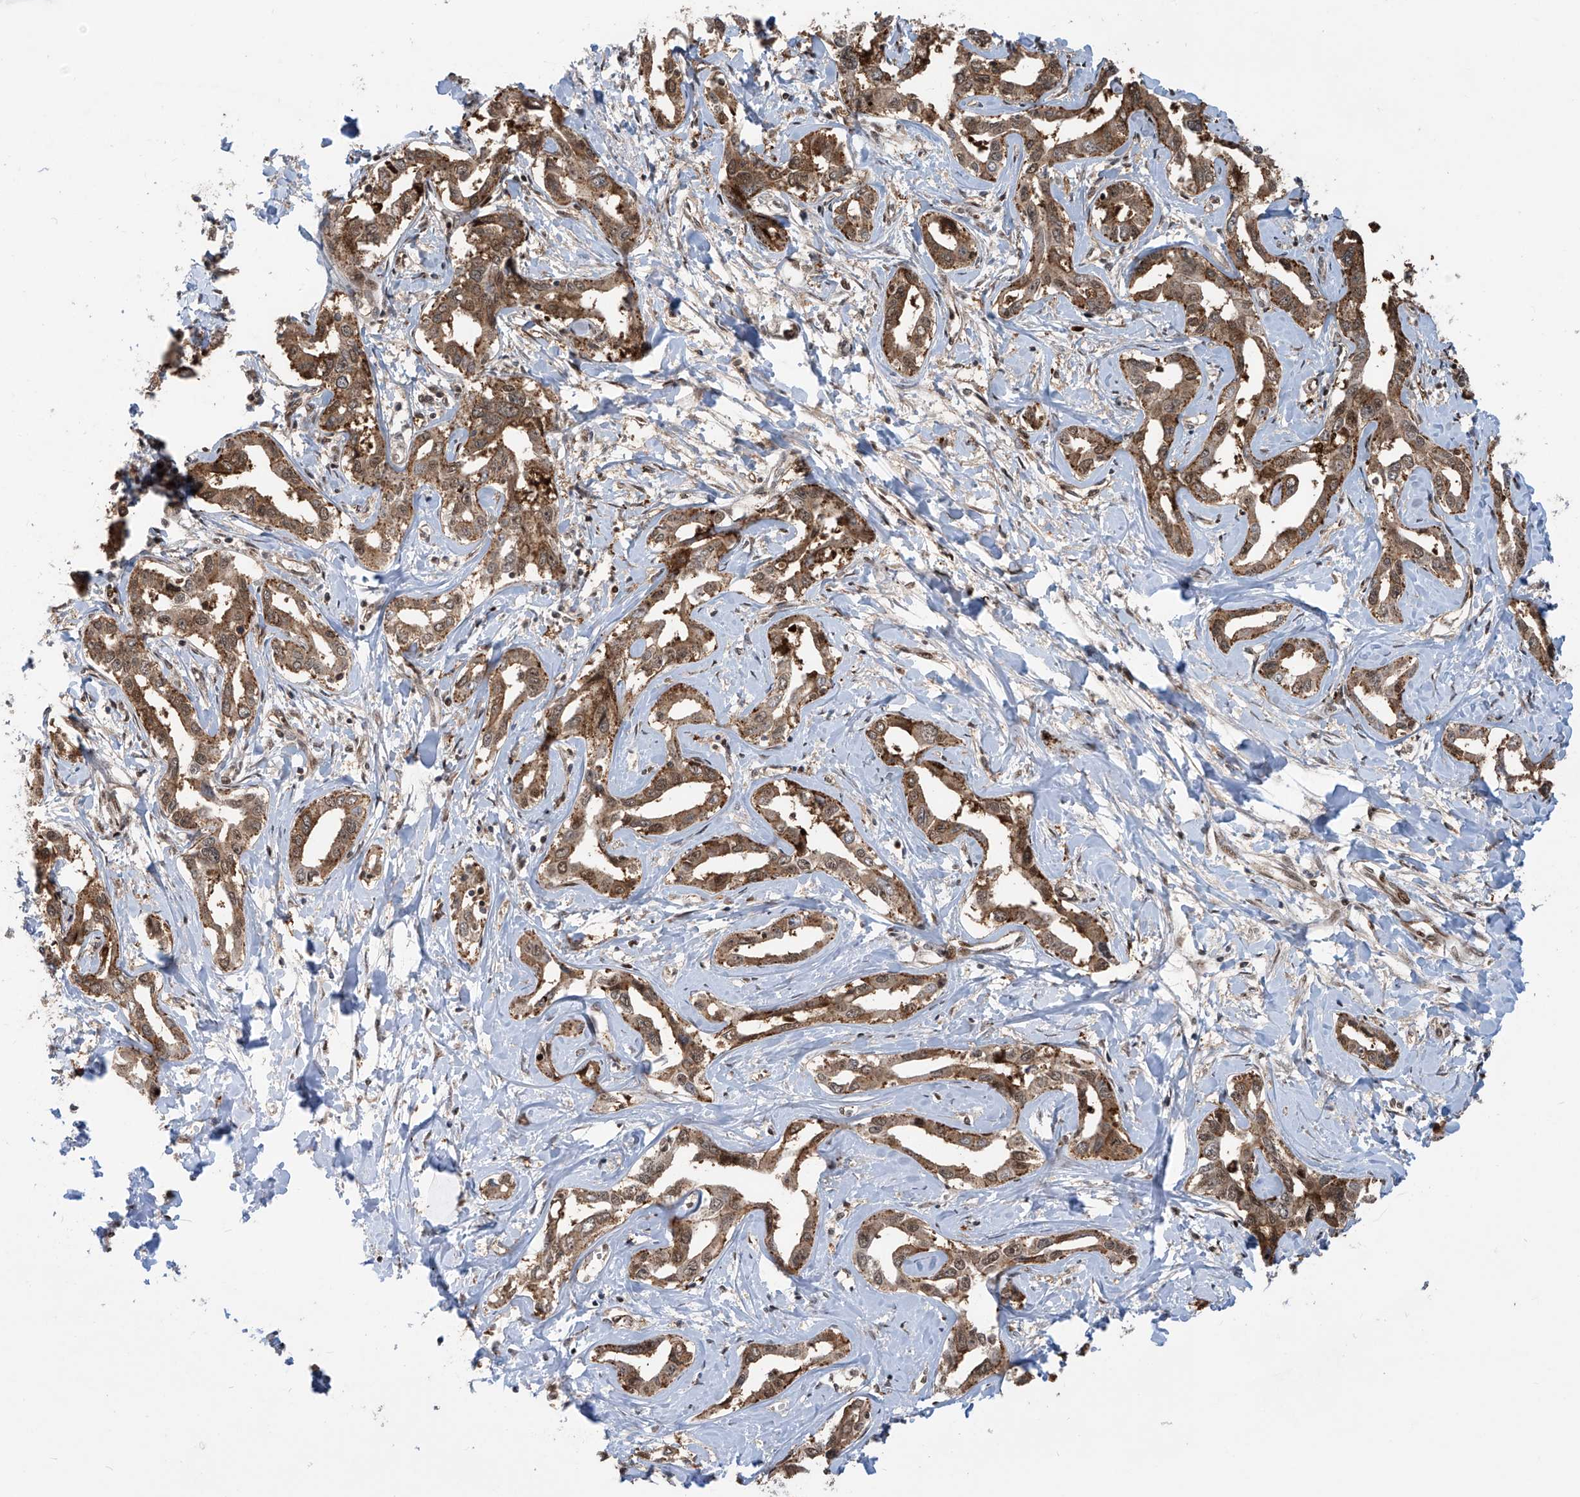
{"staining": {"intensity": "strong", "quantity": ">75%", "location": "cytoplasmic/membranous,nuclear"}, "tissue": "liver cancer", "cell_type": "Tumor cells", "image_type": "cancer", "snomed": [{"axis": "morphology", "description": "Cholangiocarcinoma"}, {"axis": "topography", "description": "Liver"}], "caption": "Human cholangiocarcinoma (liver) stained for a protein (brown) demonstrates strong cytoplasmic/membranous and nuclear positive positivity in about >75% of tumor cells.", "gene": "LAGE3", "patient": {"sex": "male", "age": 59}}